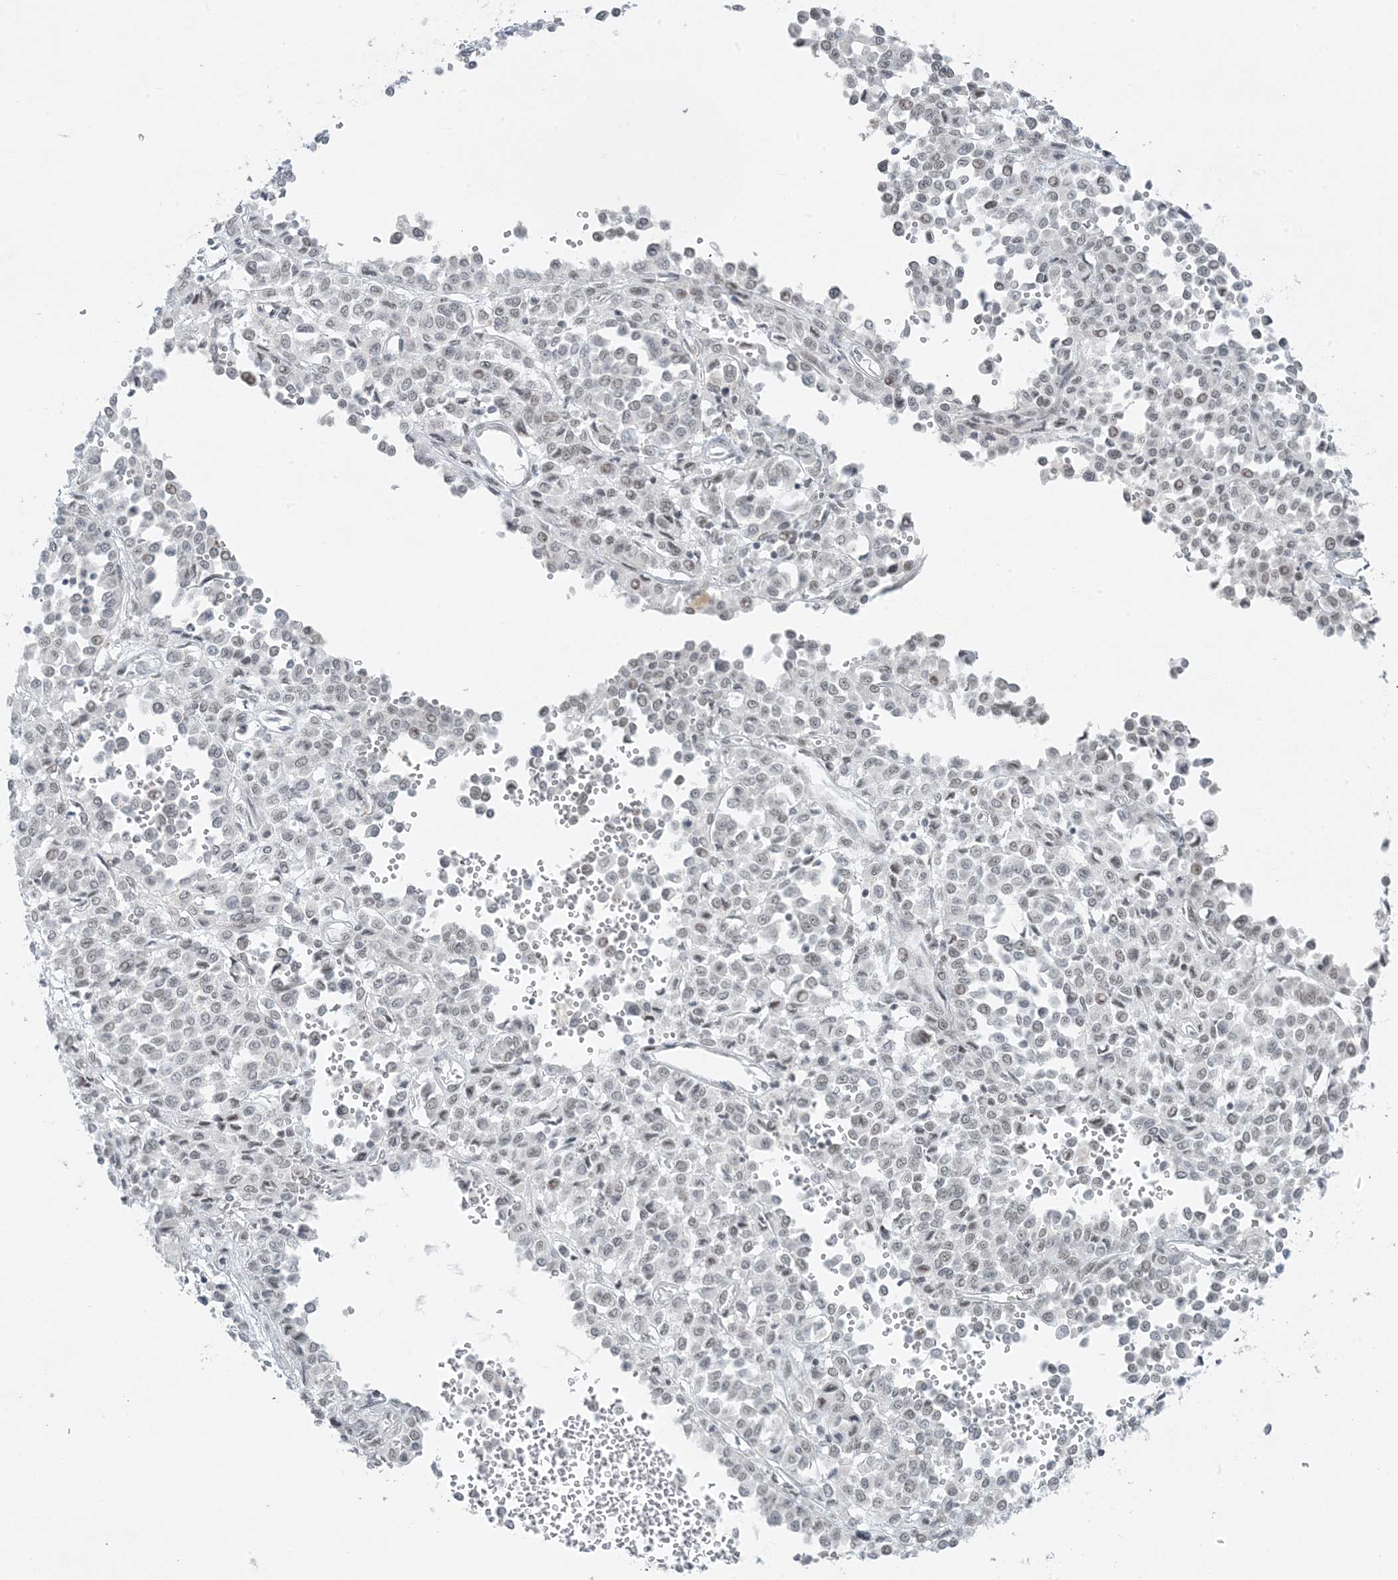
{"staining": {"intensity": "negative", "quantity": "none", "location": "none"}, "tissue": "melanoma", "cell_type": "Tumor cells", "image_type": "cancer", "snomed": [{"axis": "morphology", "description": "Malignant melanoma, Metastatic site"}, {"axis": "topography", "description": "Pancreas"}], "caption": "Immunohistochemistry image of neoplastic tissue: human melanoma stained with DAB shows no significant protein expression in tumor cells.", "gene": "ZNF787", "patient": {"sex": "female", "age": 30}}